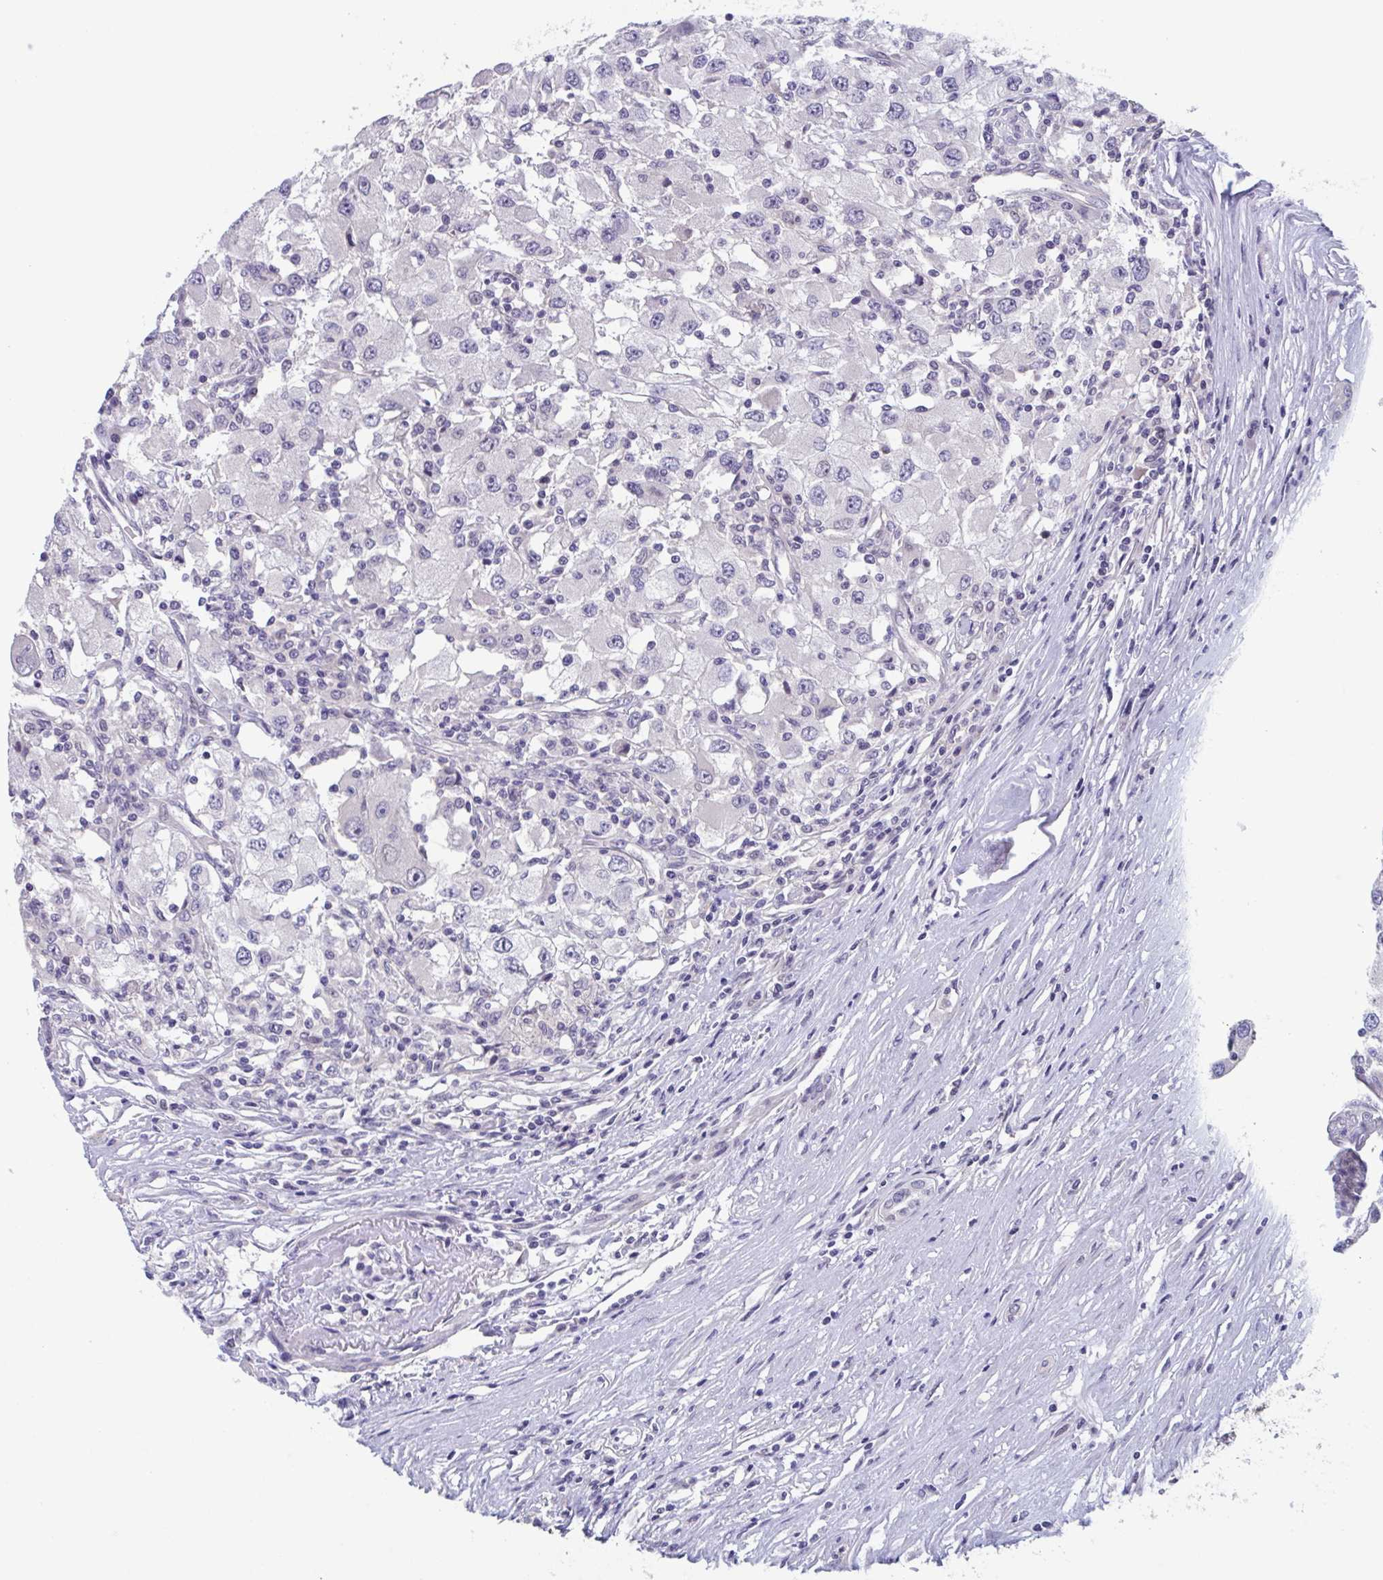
{"staining": {"intensity": "negative", "quantity": "none", "location": "none"}, "tissue": "renal cancer", "cell_type": "Tumor cells", "image_type": "cancer", "snomed": [{"axis": "morphology", "description": "Adenocarcinoma, NOS"}, {"axis": "topography", "description": "Kidney"}], "caption": "Tumor cells are negative for protein expression in human renal cancer (adenocarcinoma).", "gene": "RIOK1", "patient": {"sex": "female", "age": 67}}